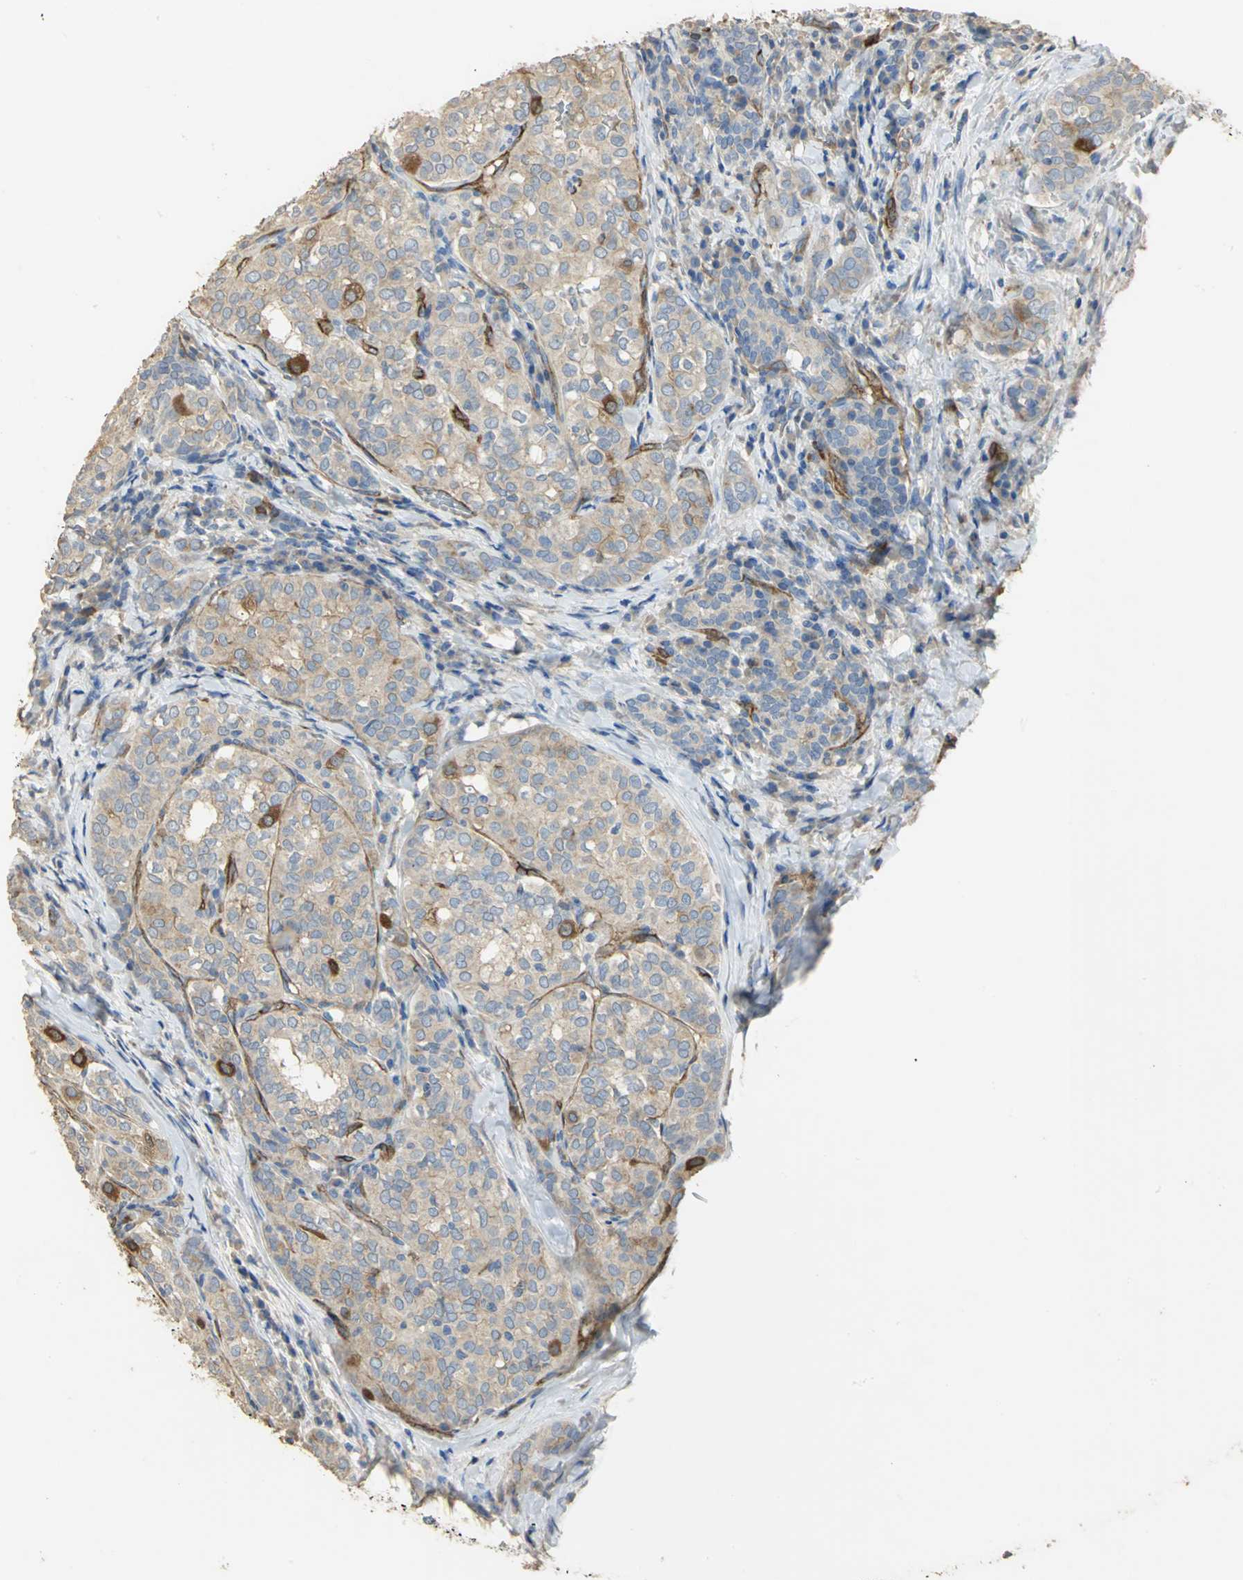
{"staining": {"intensity": "strong", "quantity": "<25%", "location": "cytoplasmic/membranous"}, "tissue": "thyroid cancer", "cell_type": "Tumor cells", "image_type": "cancer", "snomed": [{"axis": "morphology", "description": "Papillary adenocarcinoma, NOS"}, {"axis": "topography", "description": "Thyroid gland"}], "caption": "DAB (3,3'-diaminobenzidine) immunohistochemical staining of human thyroid cancer (papillary adenocarcinoma) demonstrates strong cytoplasmic/membranous protein expression in about <25% of tumor cells.", "gene": "DLGAP5", "patient": {"sex": "female", "age": 30}}